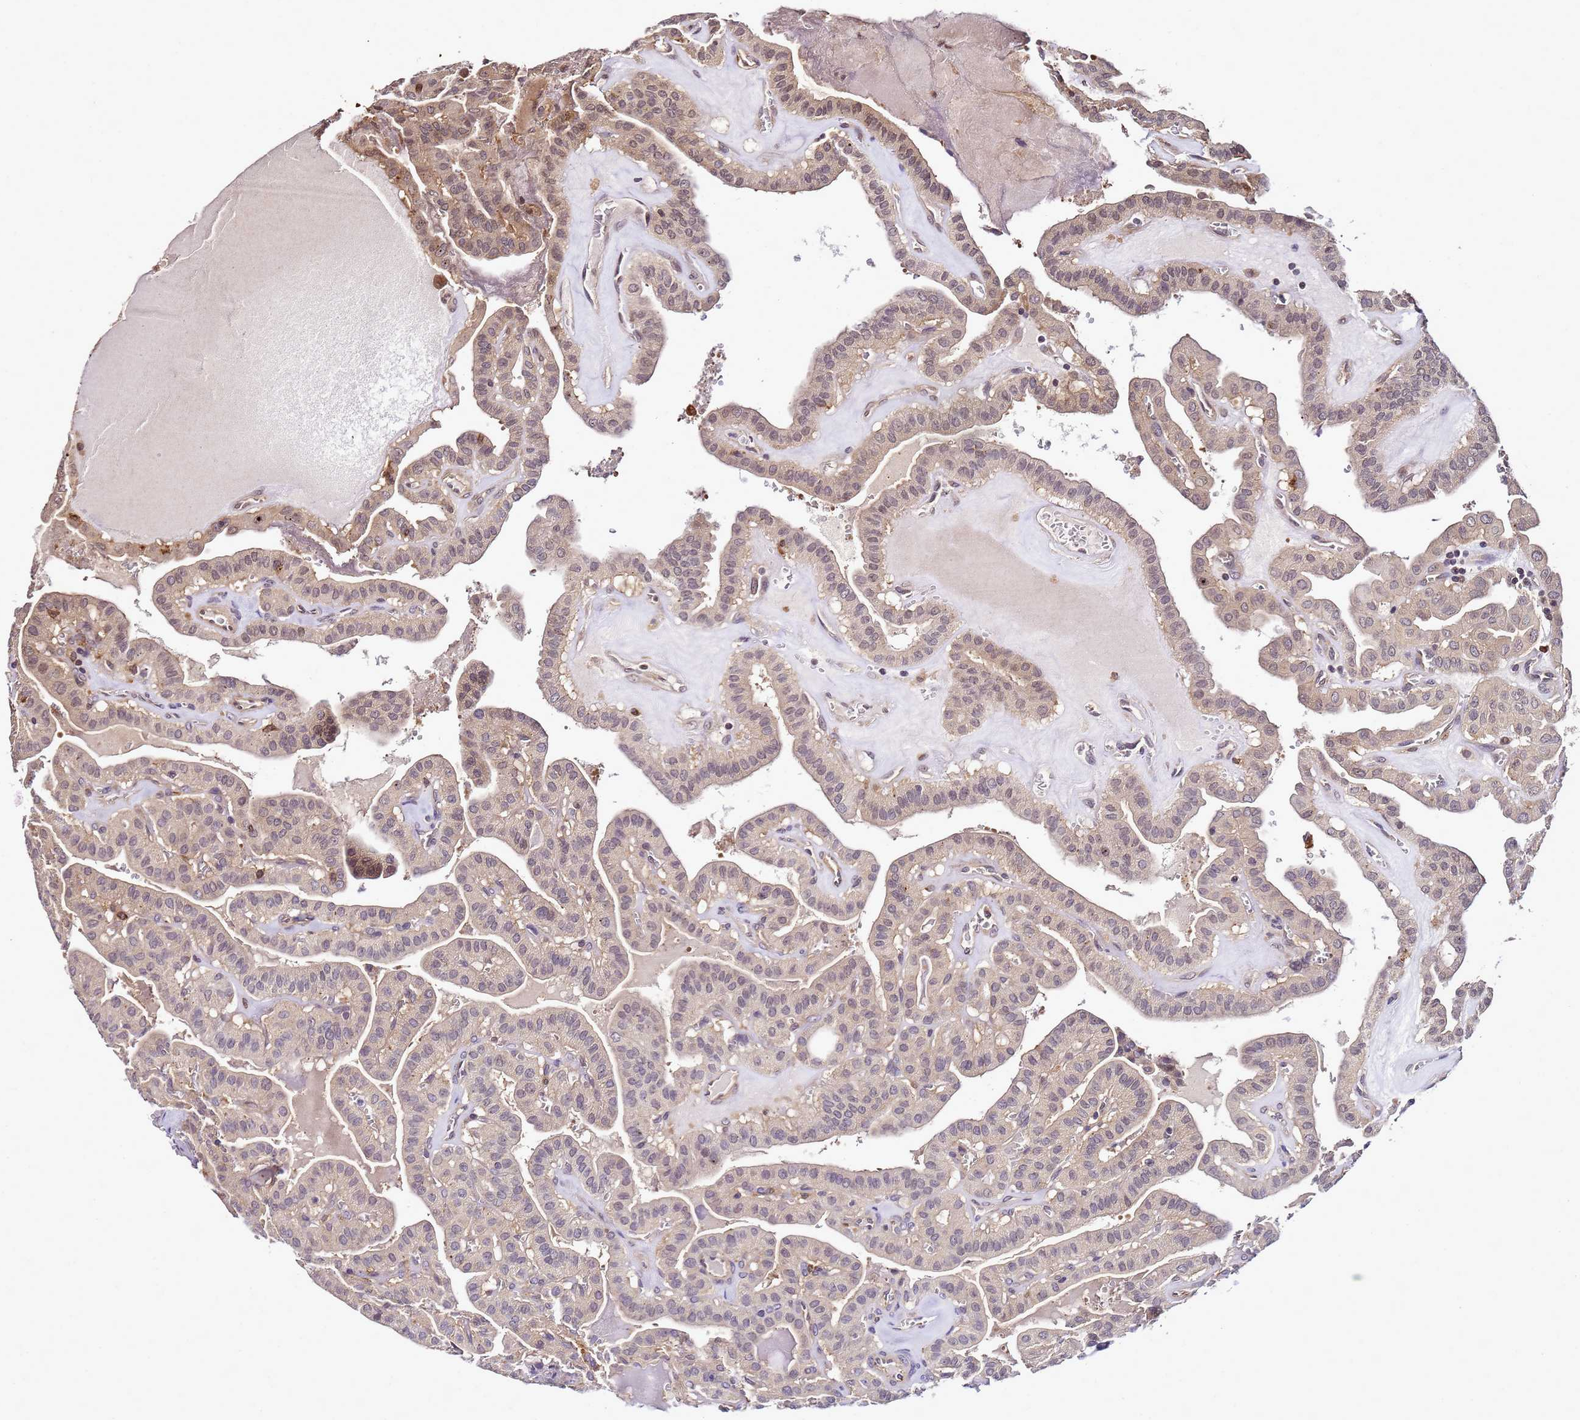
{"staining": {"intensity": "moderate", "quantity": ">75%", "location": "cytoplasmic/membranous"}, "tissue": "thyroid cancer", "cell_type": "Tumor cells", "image_type": "cancer", "snomed": [{"axis": "morphology", "description": "Papillary adenocarcinoma, NOS"}, {"axis": "topography", "description": "Thyroid gland"}], "caption": "Human papillary adenocarcinoma (thyroid) stained for a protein (brown) shows moderate cytoplasmic/membranous positive positivity in about >75% of tumor cells.", "gene": "TRABD", "patient": {"sex": "male", "age": 52}}